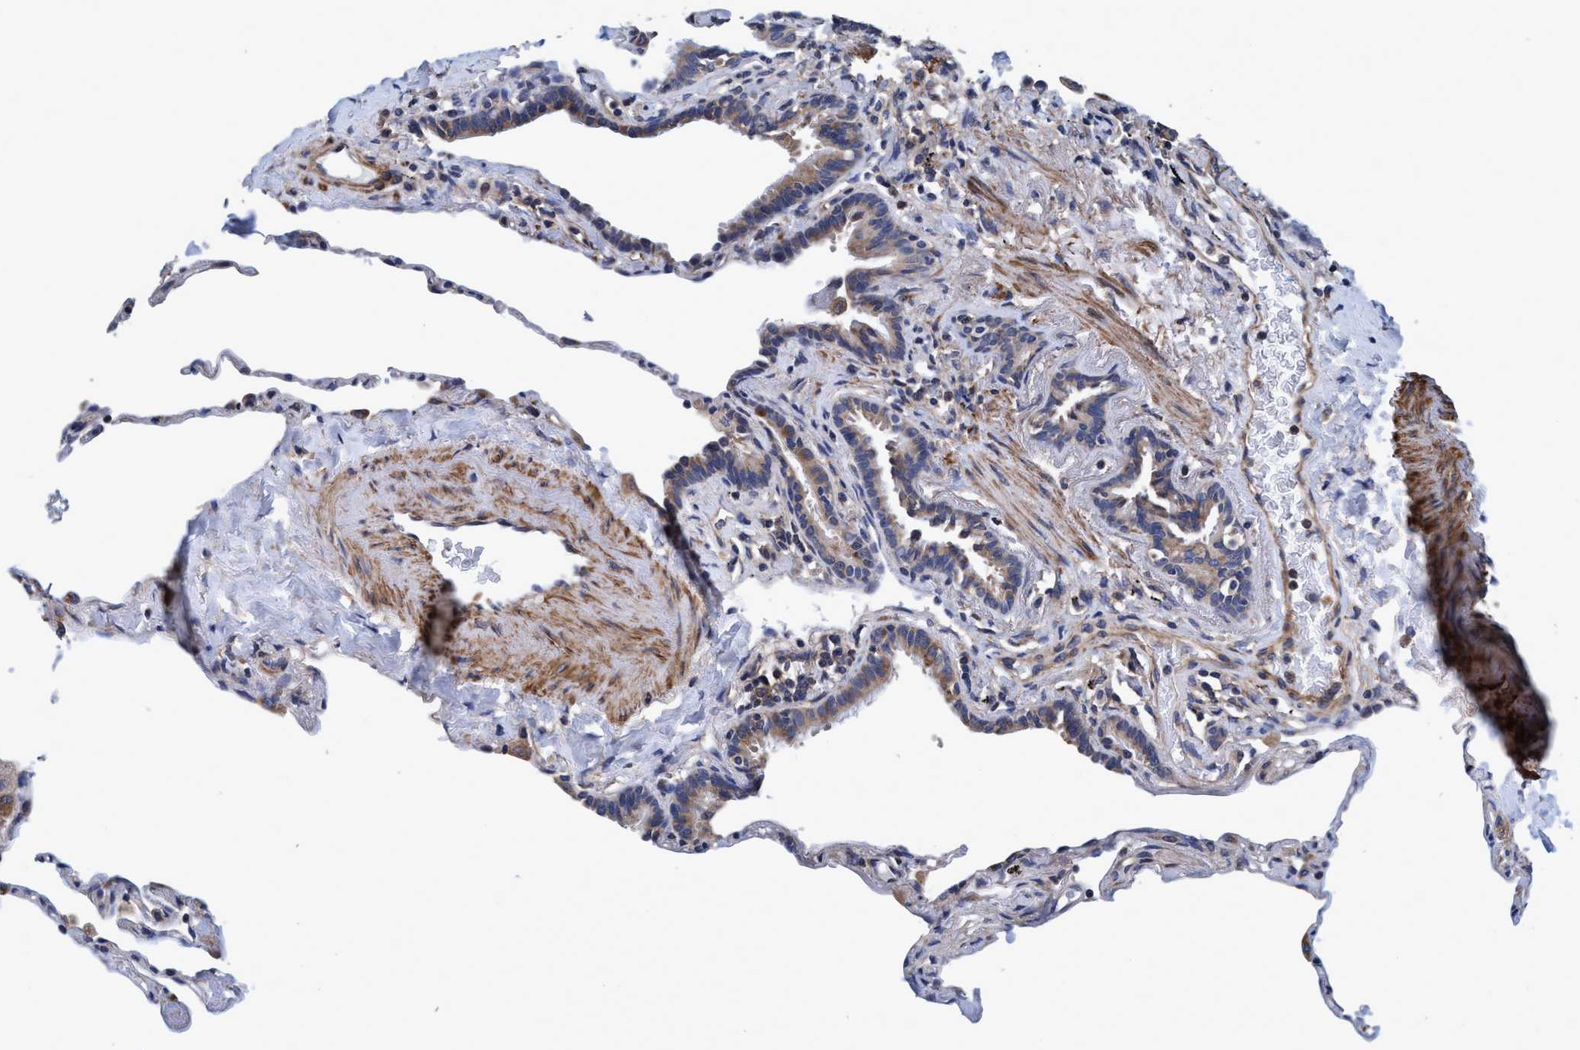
{"staining": {"intensity": "moderate", "quantity": "<25%", "location": "cytoplasmic/membranous"}, "tissue": "lung", "cell_type": "Alveolar cells", "image_type": "normal", "snomed": [{"axis": "morphology", "description": "Normal tissue, NOS"}, {"axis": "topography", "description": "Lung"}], "caption": "Immunohistochemistry histopathology image of benign human lung stained for a protein (brown), which demonstrates low levels of moderate cytoplasmic/membranous positivity in approximately <25% of alveolar cells.", "gene": "CALCOCO2", "patient": {"sex": "male", "age": 59}}